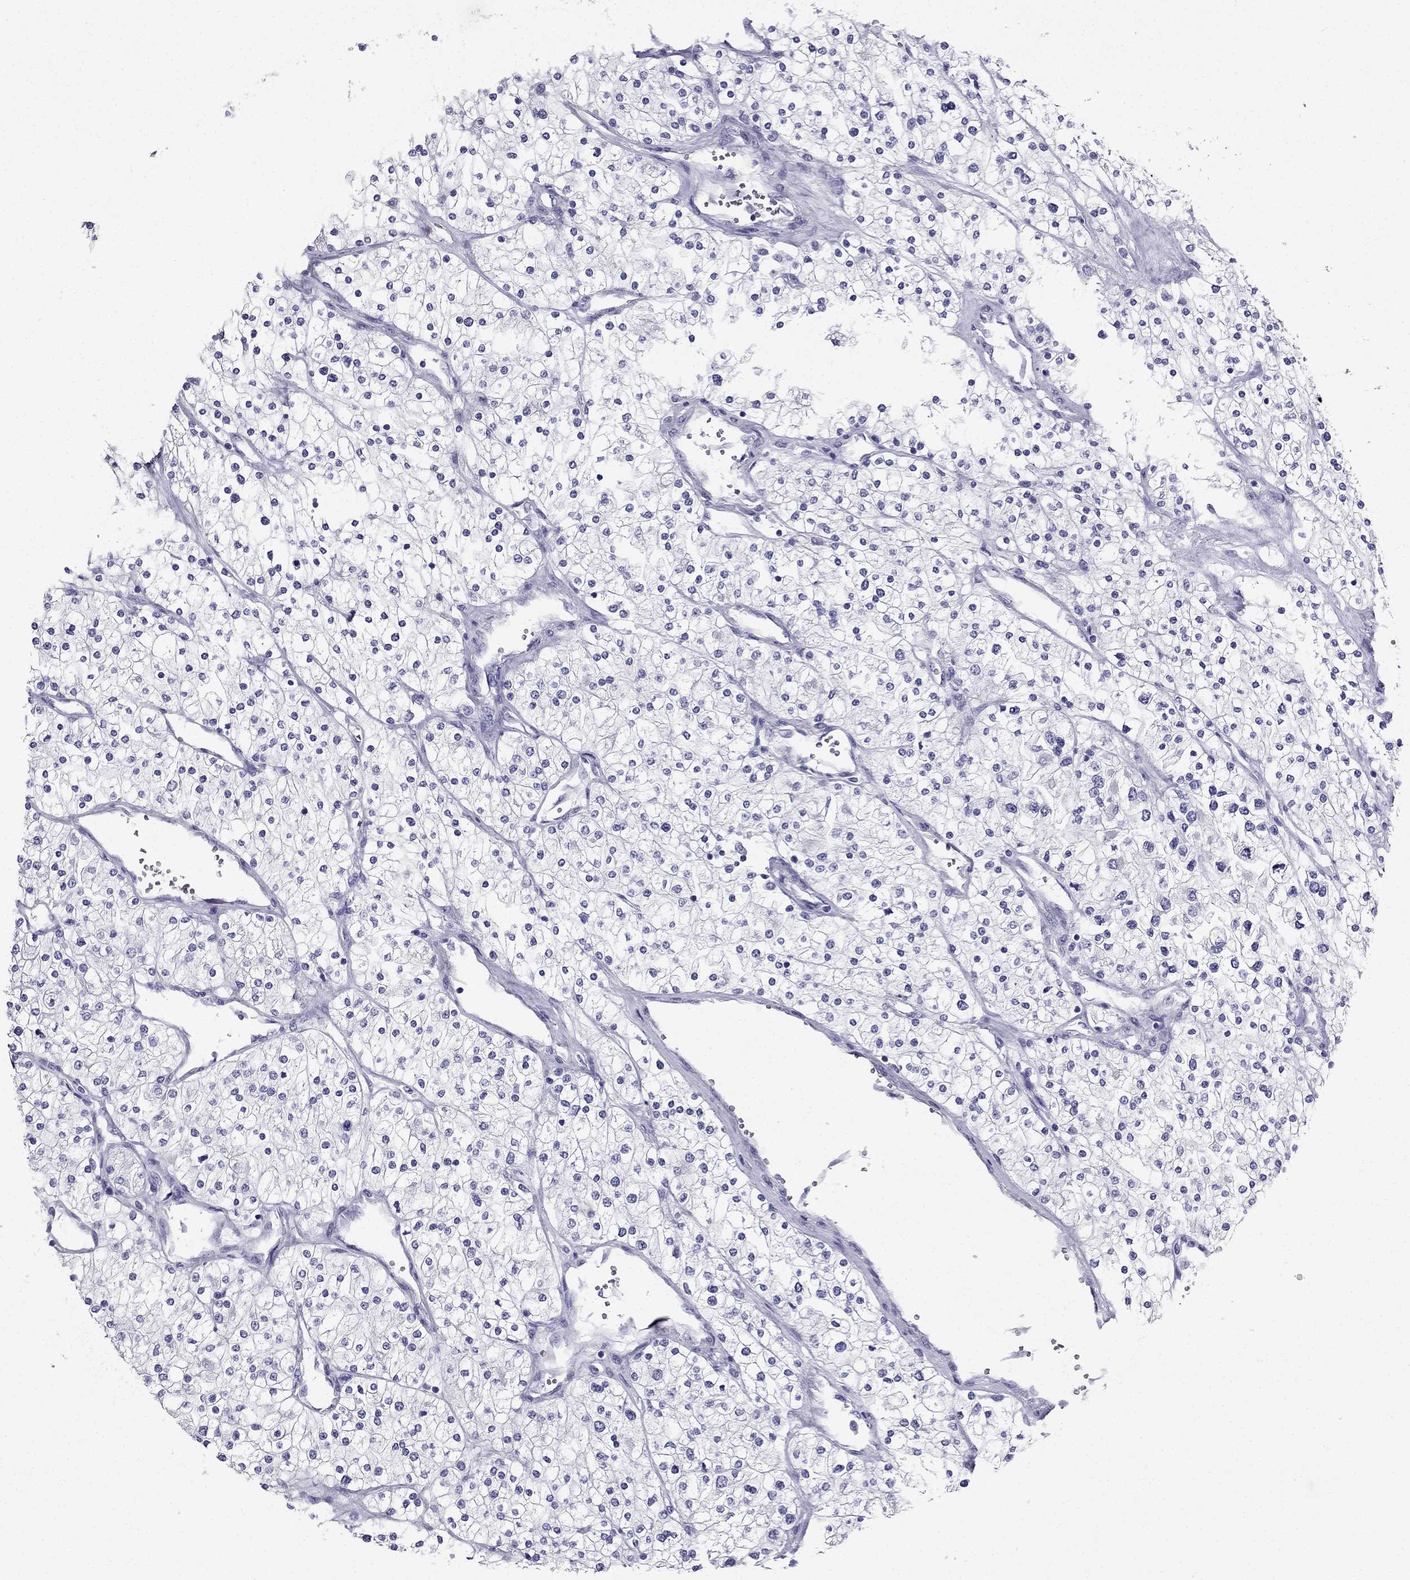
{"staining": {"intensity": "negative", "quantity": "none", "location": "none"}, "tissue": "renal cancer", "cell_type": "Tumor cells", "image_type": "cancer", "snomed": [{"axis": "morphology", "description": "Adenocarcinoma, NOS"}, {"axis": "topography", "description": "Kidney"}], "caption": "Renal adenocarcinoma stained for a protein using immunohistochemistry displays no staining tumor cells.", "gene": "PTH", "patient": {"sex": "male", "age": 80}}